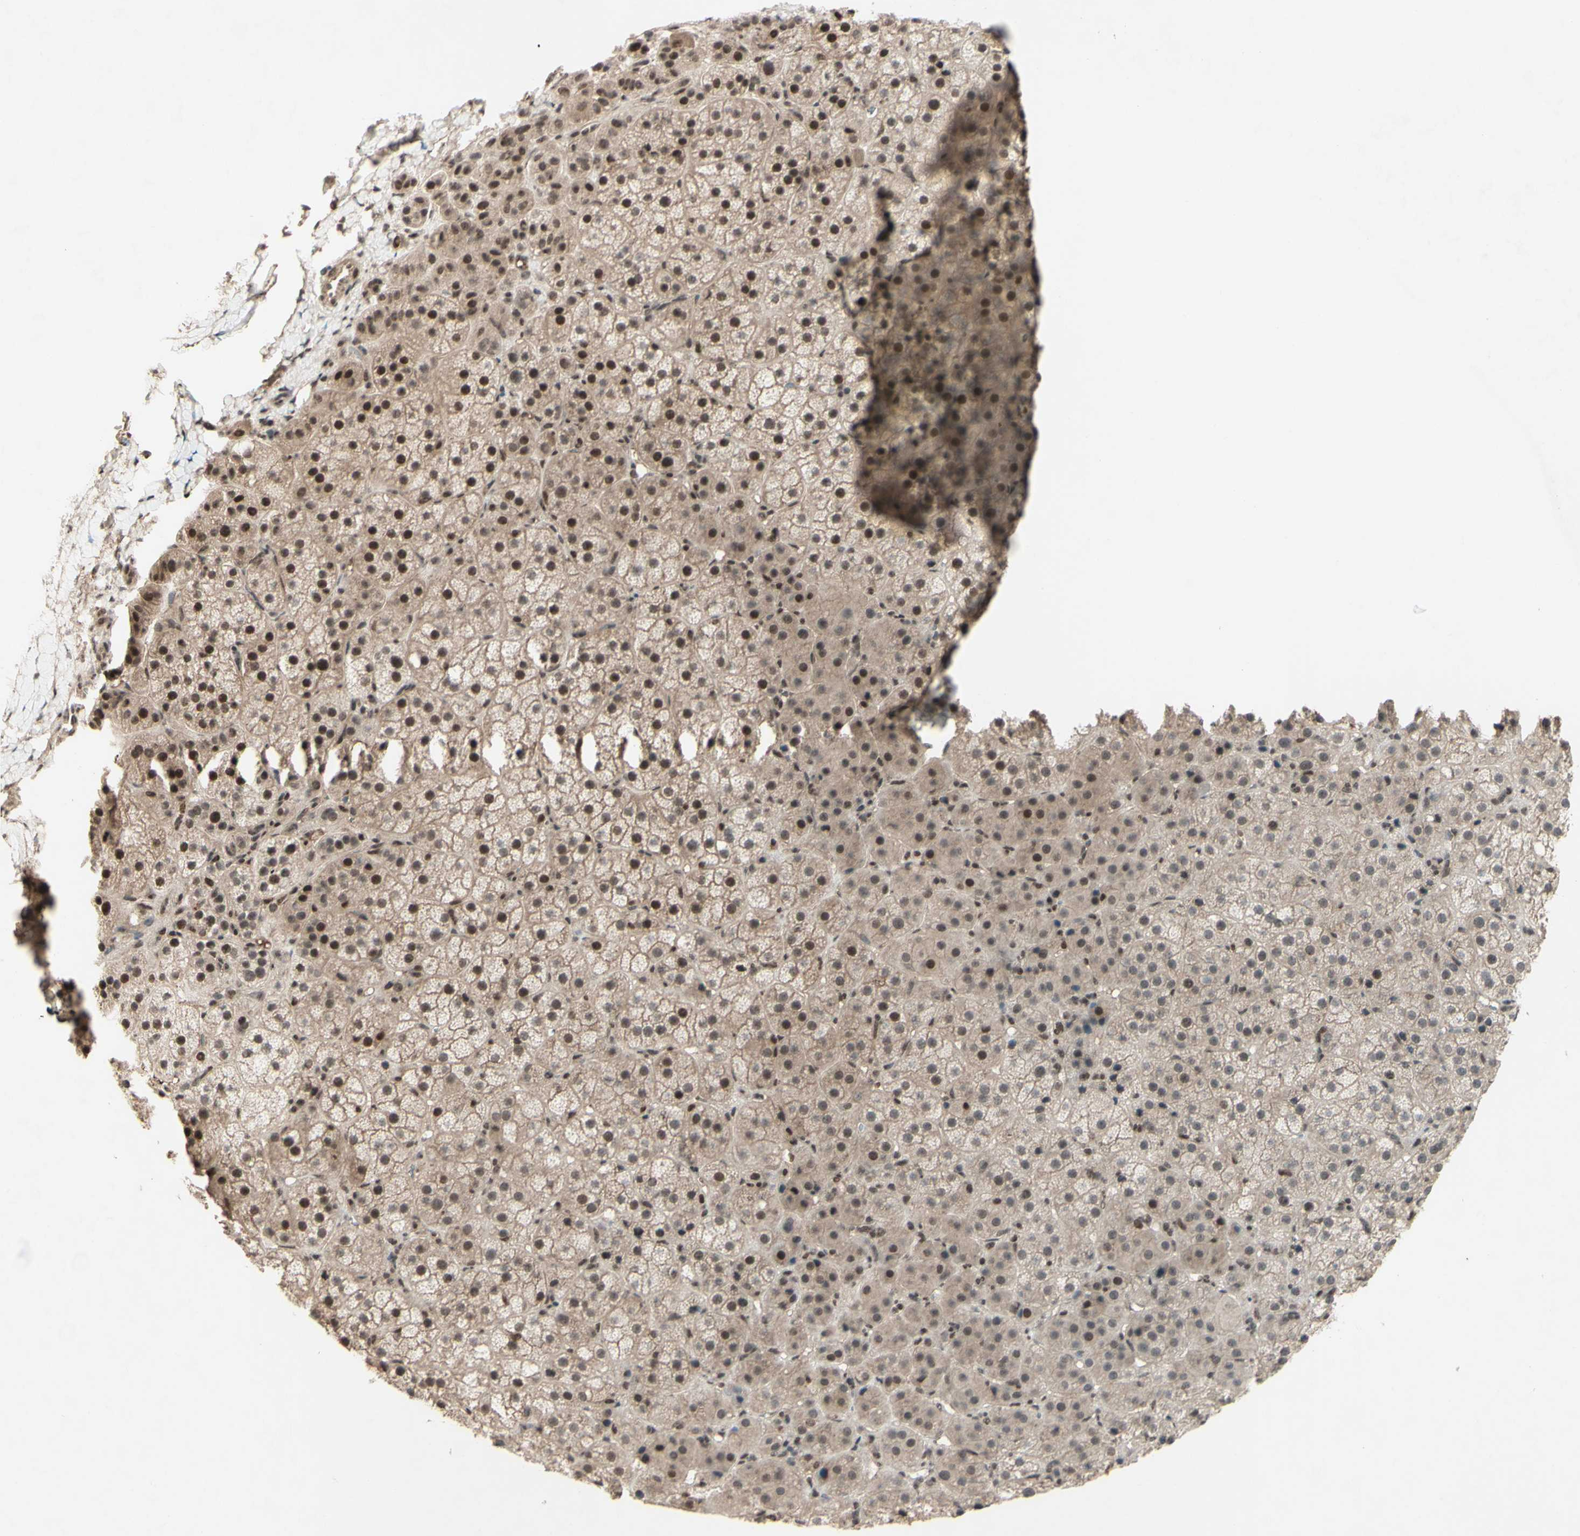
{"staining": {"intensity": "moderate", "quantity": "25%-75%", "location": "cytoplasmic/membranous,nuclear"}, "tissue": "adrenal gland", "cell_type": "Glandular cells", "image_type": "normal", "snomed": [{"axis": "morphology", "description": "Normal tissue, NOS"}, {"axis": "topography", "description": "Adrenal gland"}], "caption": "Protein expression analysis of unremarkable adrenal gland shows moderate cytoplasmic/membranous,nuclear positivity in about 25%-75% of glandular cells. (Brightfield microscopy of DAB IHC at high magnification).", "gene": "SNW1", "patient": {"sex": "female", "age": 57}}